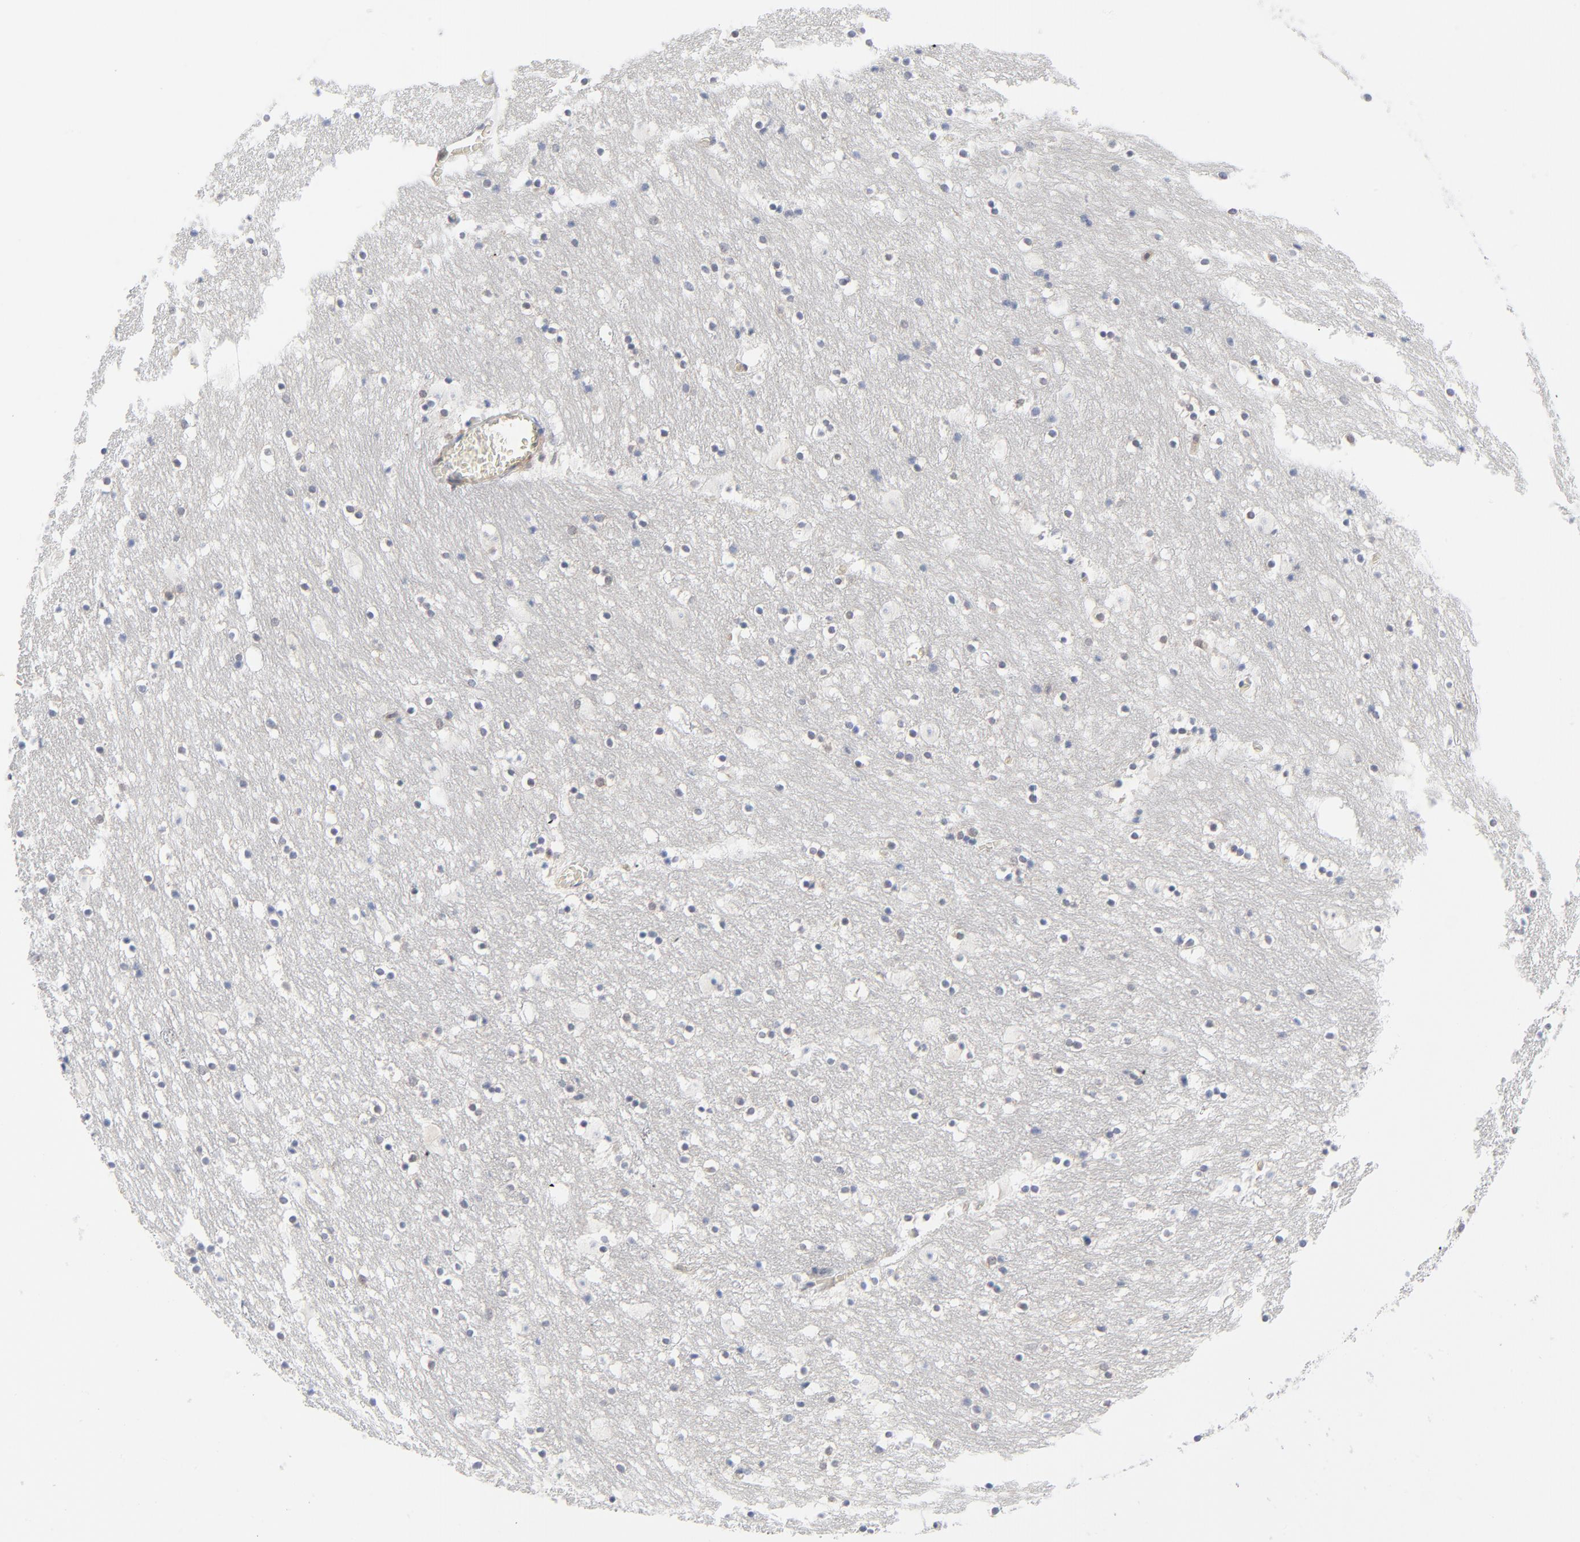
{"staining": {"intensity": "negative", "quantity": "none", "location": "none"}, "tissue": "caudate", "cell_type": "Glial cells", "image_type": "normal", "snomed": [{"axis": "morphology", "description": "Normal tissue, NOS"}, {"axis": "topography", "description": "Lateral ventricle wall"}], "caption": "Immunohistochemistry image of unremarkable caudate: human caudate stained with DAB (3,3'-diaminobenzidine) demonstrates no significant protein staining in glial cells. (DAB immunohistochemistry (IHC) with hematoxylin counter stain).", "gene": "RPS6KB1", "patient": {"sex": "male", "age": 45}}